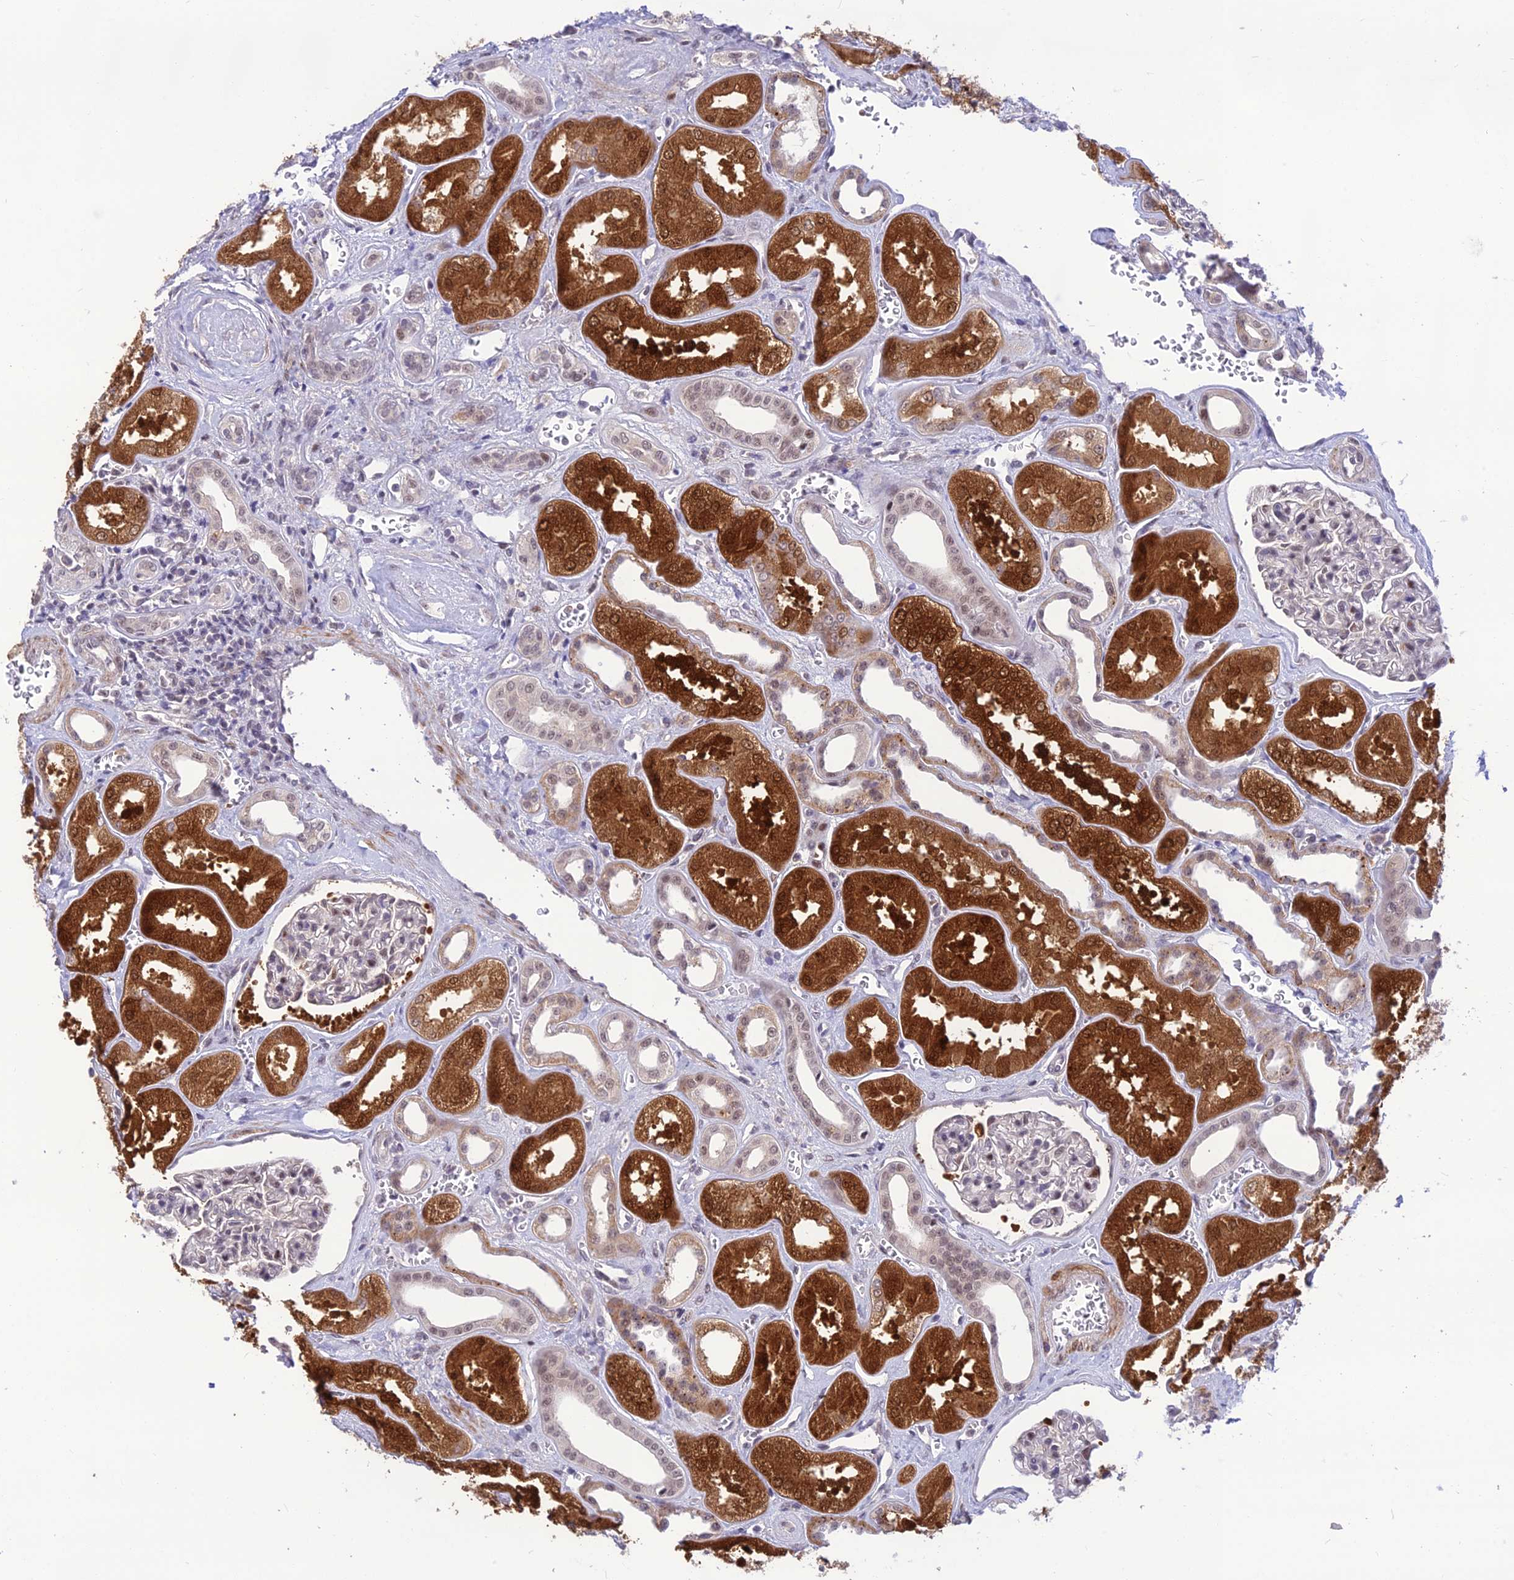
{"staining": {"intensity": "weak", "quantity": "<25%", "location": "nuclear"}, "tissue": "kidney", "cell_type": "Cells in glomeruli", "image_type": "normal", "snomed": [{"axis": "morphology", "description": "Normal tissue, NOS"}, {"axis": "morphology", "description": "Adenocarcinoma, NOS"}, {"axis": "topography", "description": "Kidney"}], "caption": "High magnification brightfield microscopy of unremarkable kidney stained with DAB (brown) and counterstained with hematoxylin (blue): cells in glomeruli show no significant positivity.", "gene": "ASPDH", "patient": {"sex": "female", "age": 68}}